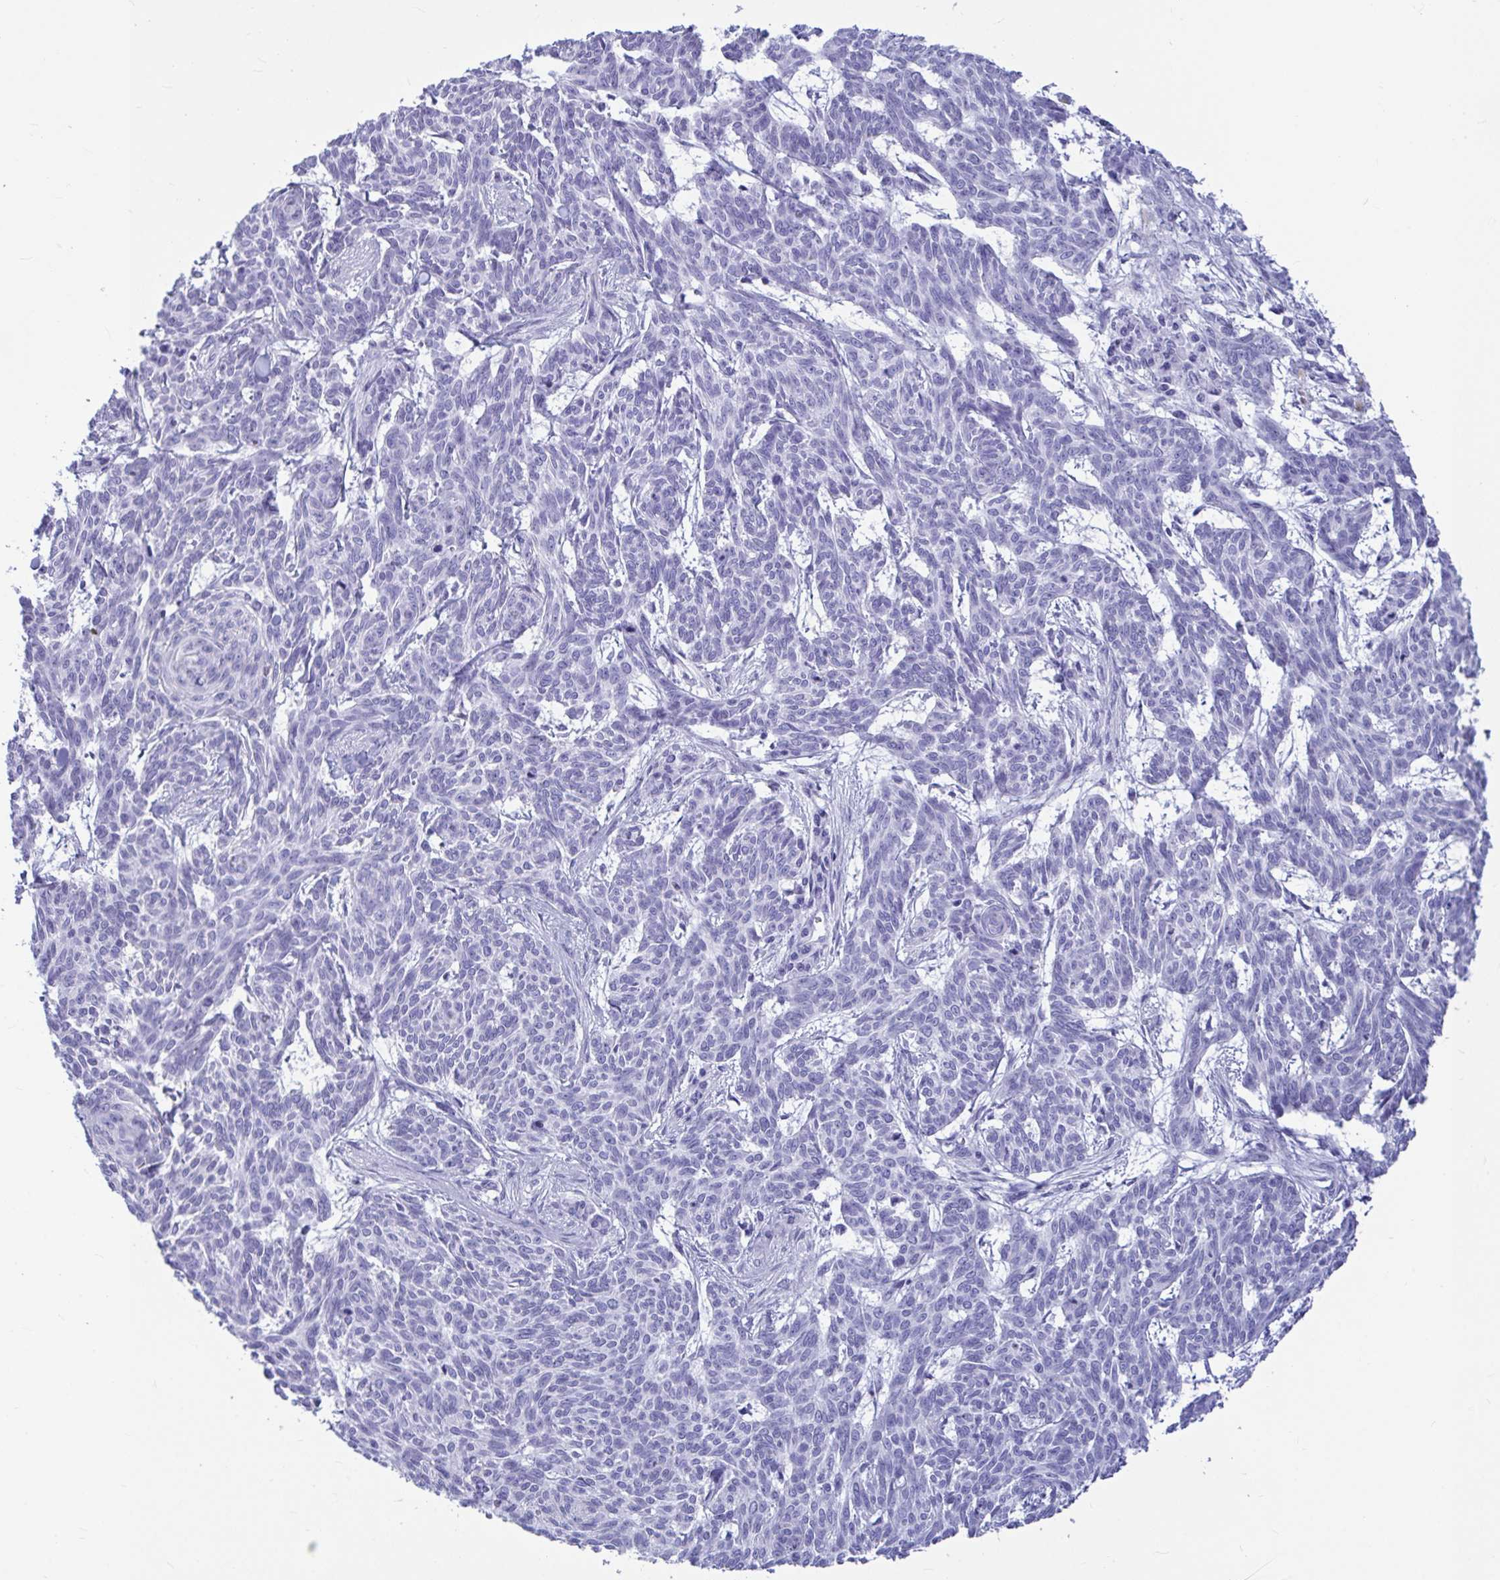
{"staining": {"intensity": "negative", "quantity": "none", "location": "none"}, "tissue": "skin cancer", "cell_type": "Tumor cells", "image_type": "cancer", "snomed": [{"axis": "morphology", "description": "Basal cell carcinoma"}, {"axis": "topography", "description": "Skin"}], "caption": "Protein analysis of basal cell carcinoma (skin) exhibits no significant staining in tumor cells.", "gene": "OR5J2", "patient": {"sex": "female", "age": 93}}